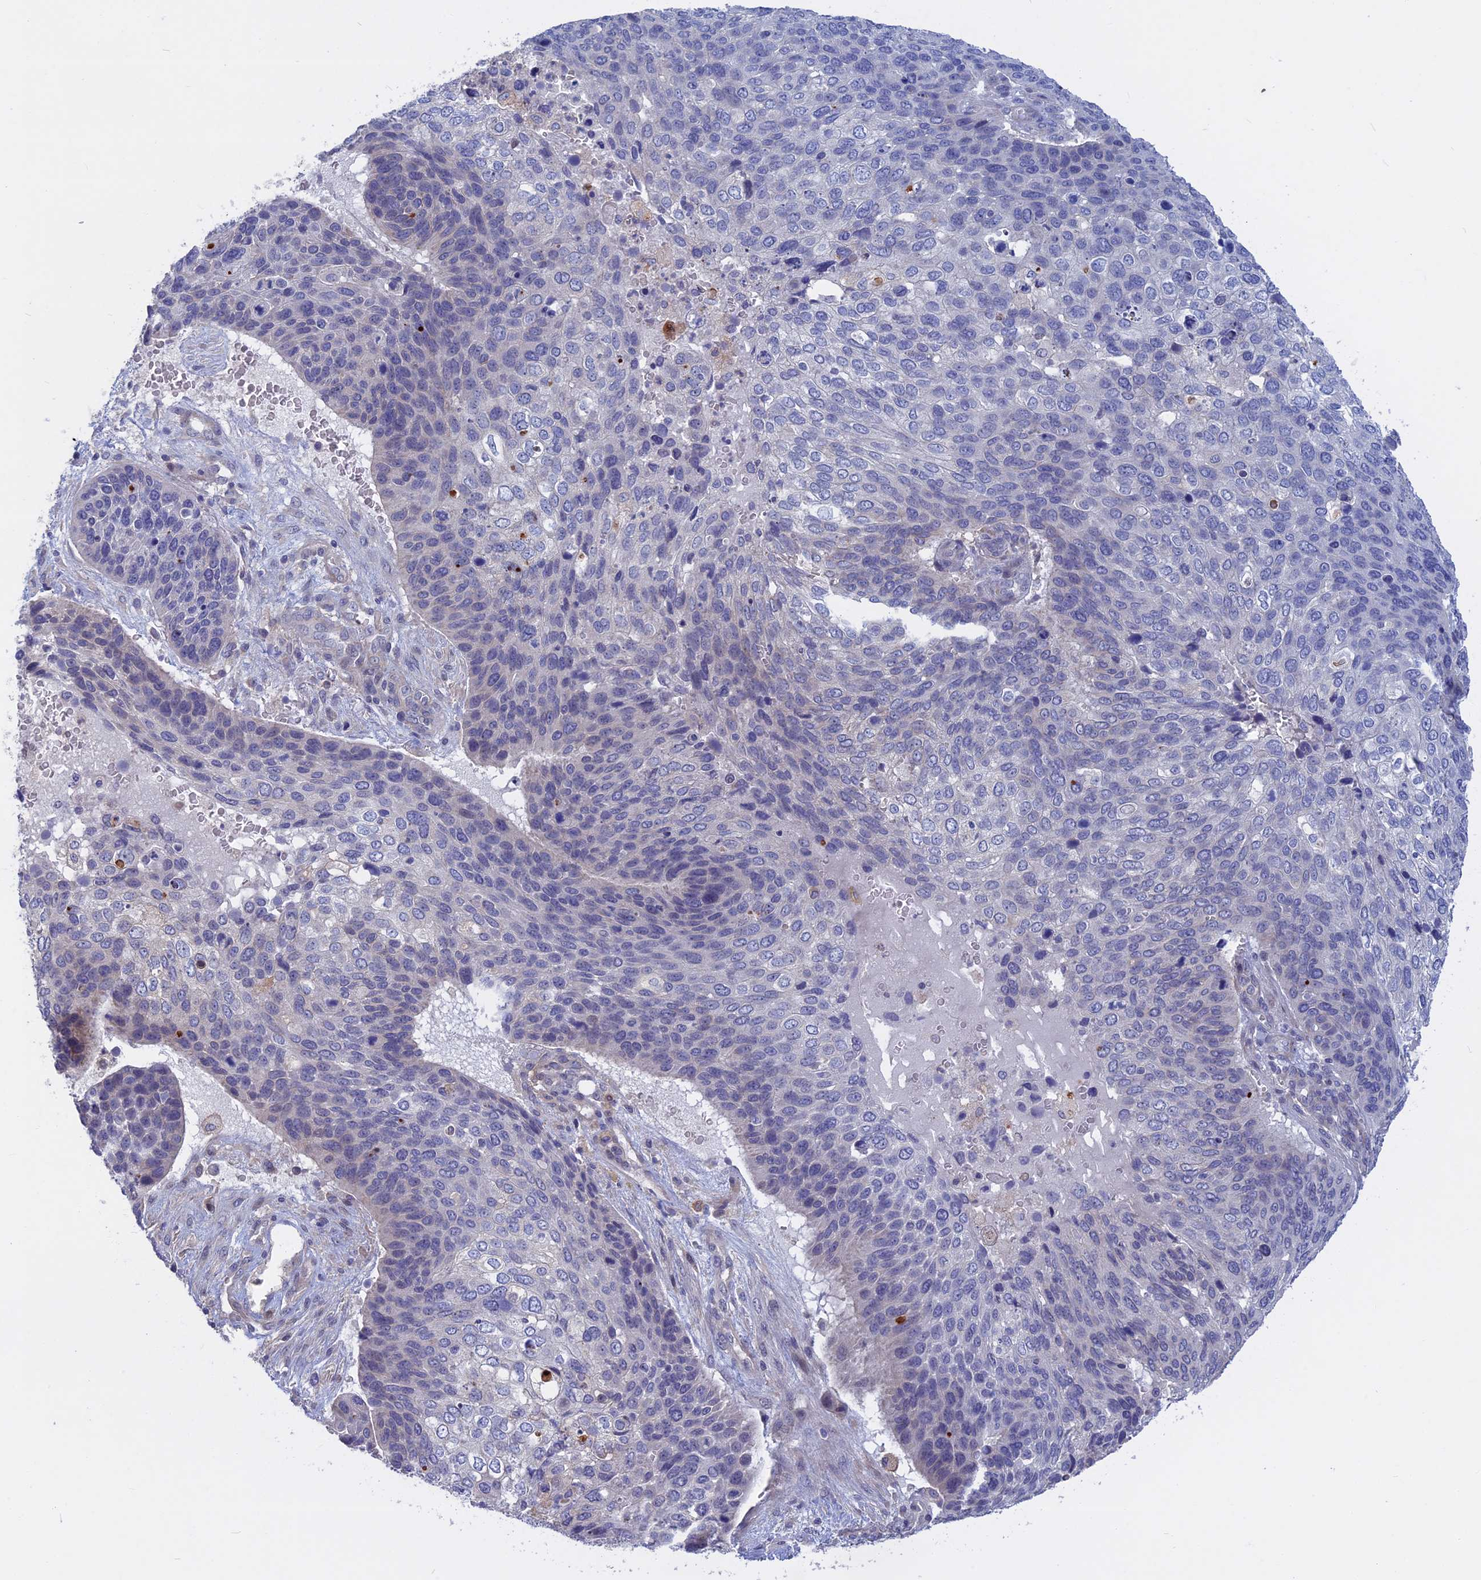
{"staining": {"intensity": "negative", "quantity": "none", "location": "none"}, "tissue": "skin cancer", "cell_type": "Tumor cells", "image_type": "cancer", "snomed": [{"axis": "morphology", "description": "Basal cell carcinoma"}, {"axis": "topography", "description": "Skin"}], "caption": "This is an IHC histopathology image of human basal cell carcinoma (skin). There is no expression in tumor cells.", "gene": "SLC2A6", "patient": {"sex": "female", "age": 74}}